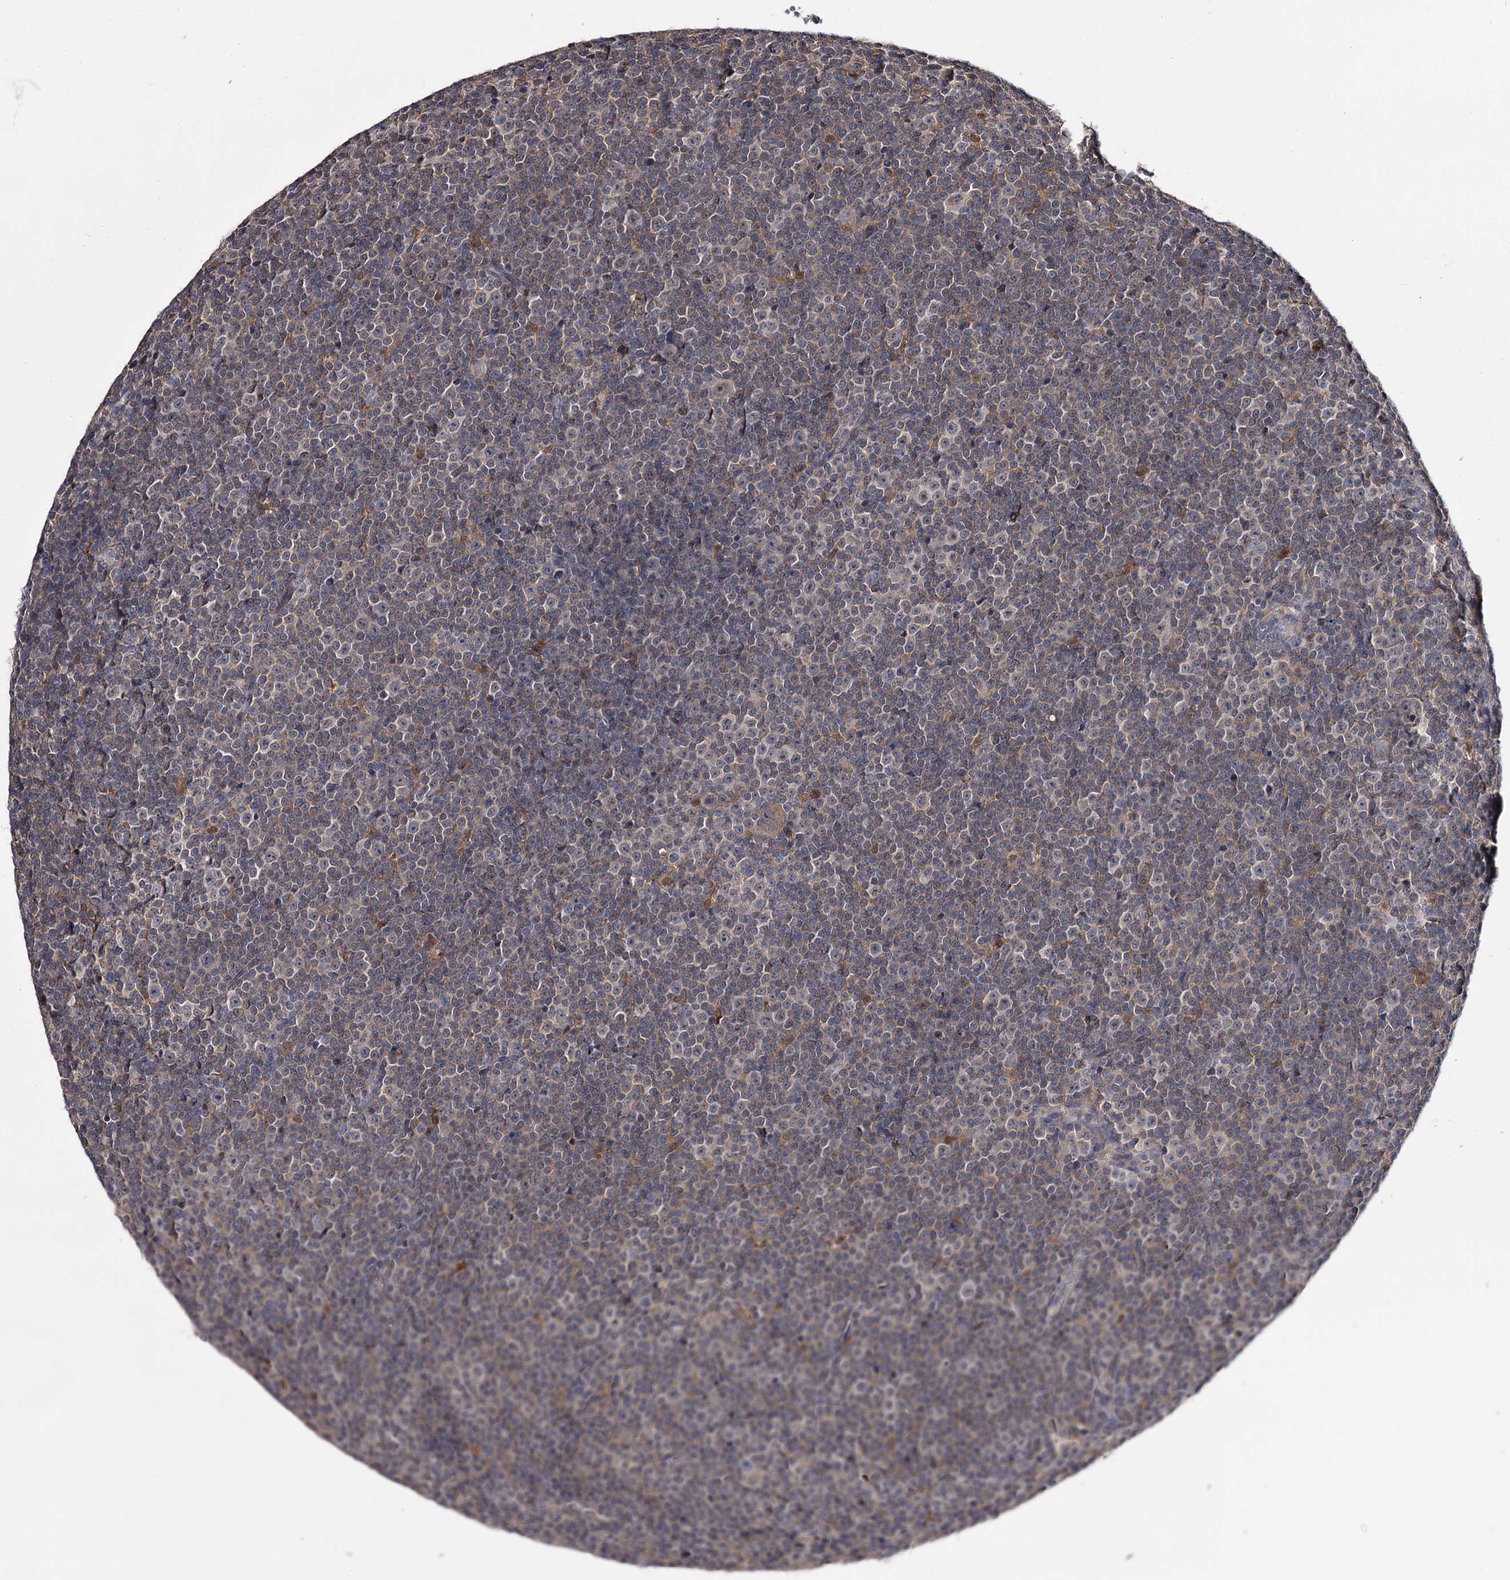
{"staining": {"intensity": "weak", "quantity": "<25%", "location": "cytoplasmic/membranous"}, "tissue": "lymphoma", "cell_type": "Tumor cells", "image_type": "cancer", "snomed": [{"axis": "morphology", "description": "Malignant lymphoma, non-Hodgkin's type, Low grade"}, {"axis": "topography", "description": "Lymph node"}], "caption": "Malignant lymphoma, non-Hodgkin's type (low-grade) stained for a protein using immunohistochemistry (IHC) reveals no expression tumor cells.", "gene": "DAO", "patient": {"sex": "female", "age": 67}}